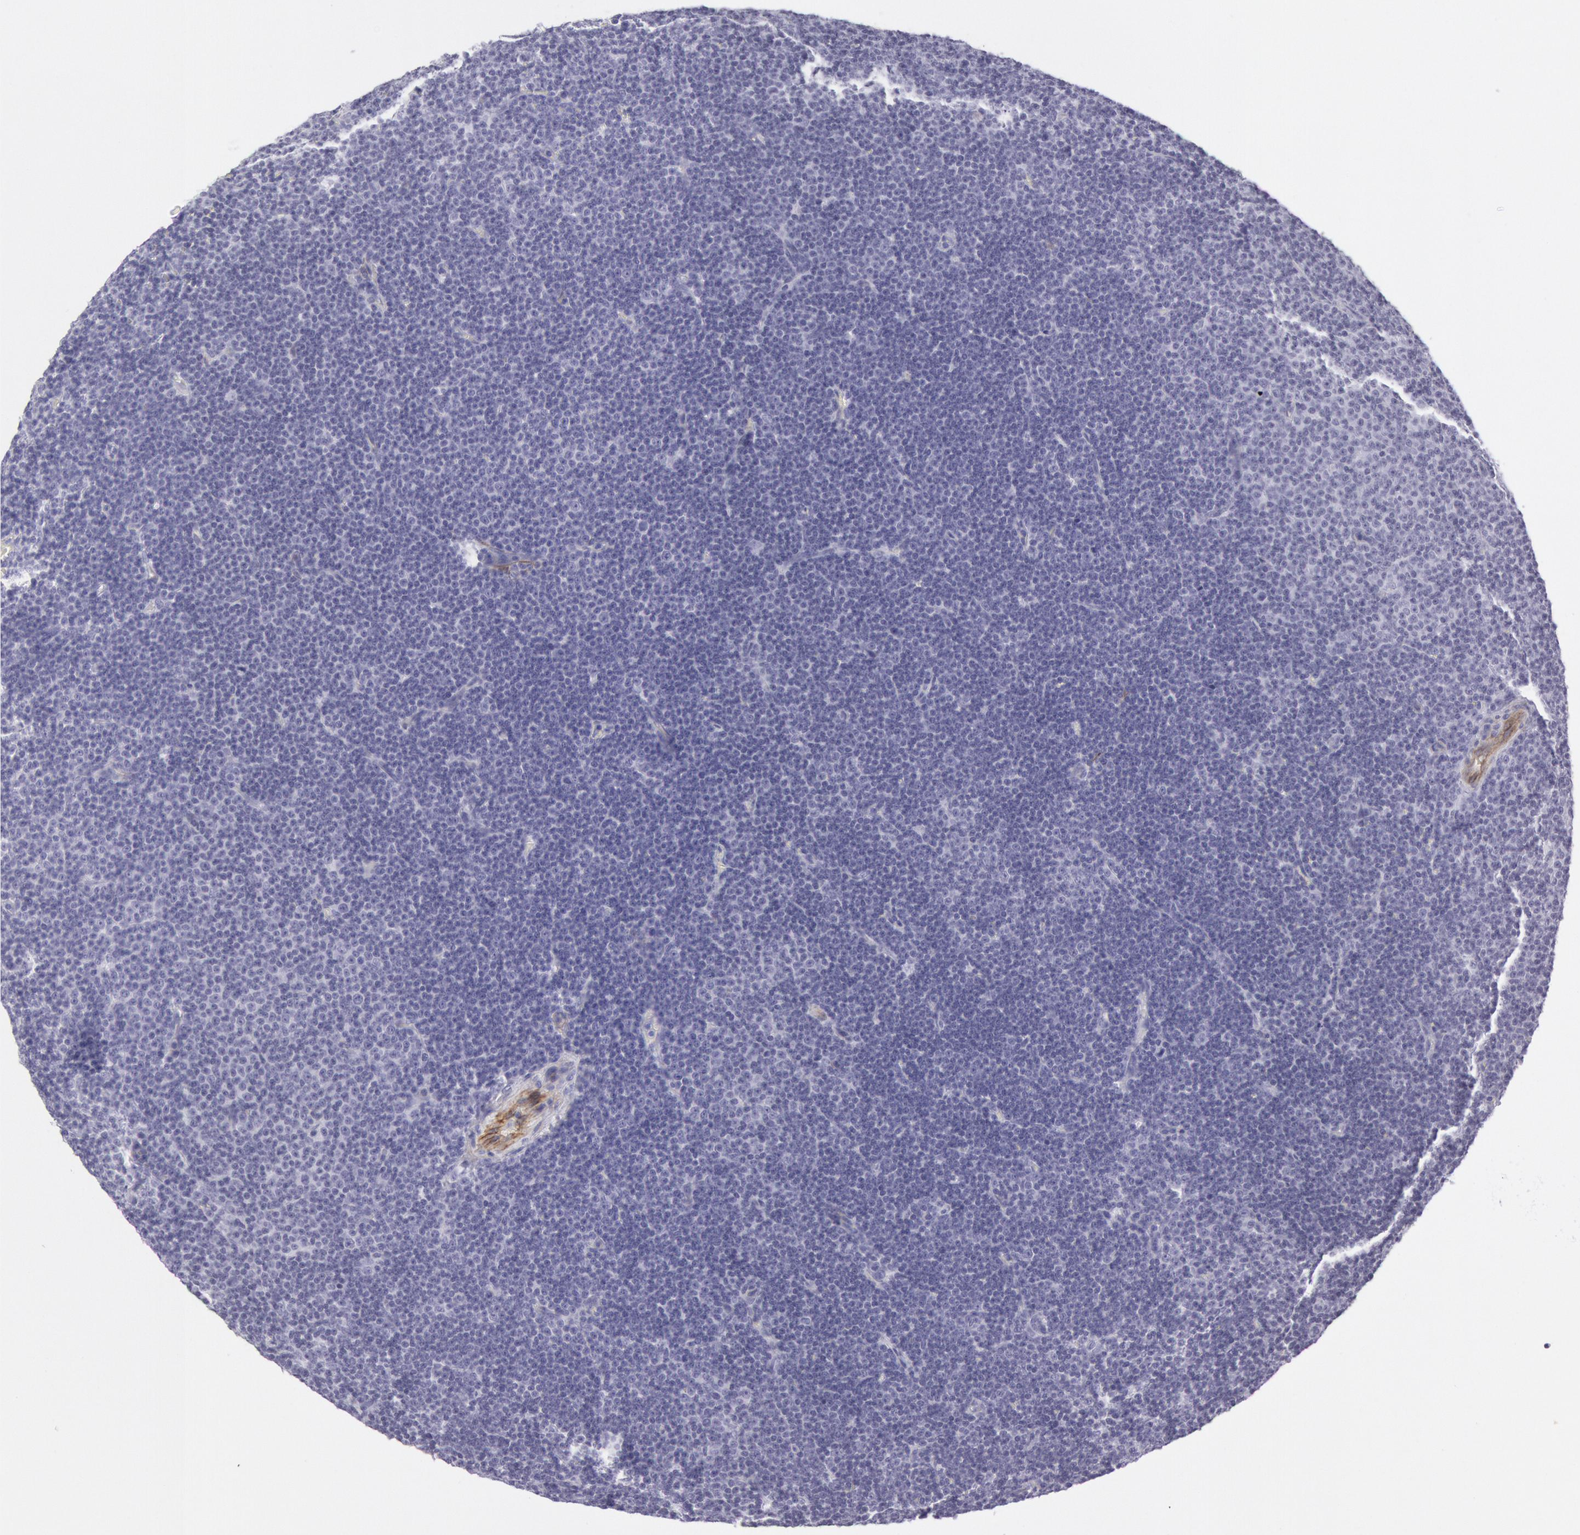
{"staining": {"intensity": "negative", "quantity": "none", "location": "none"}, "tissue": "lymphoma", "cell_type": "Tumor cells", "image_type": "cancer", "snomed": [{"axis": "morphology", "description": "Malignant lymphoma, non-Hodgkin's type, Low grade"}, {"axis": "topography", "description": "Lymph node"}], "caption": "Tumor cells are negative for protein expression in human lymphoma.", "gene": "CDH13", "patient": {"sex": "male", "age": 57}}